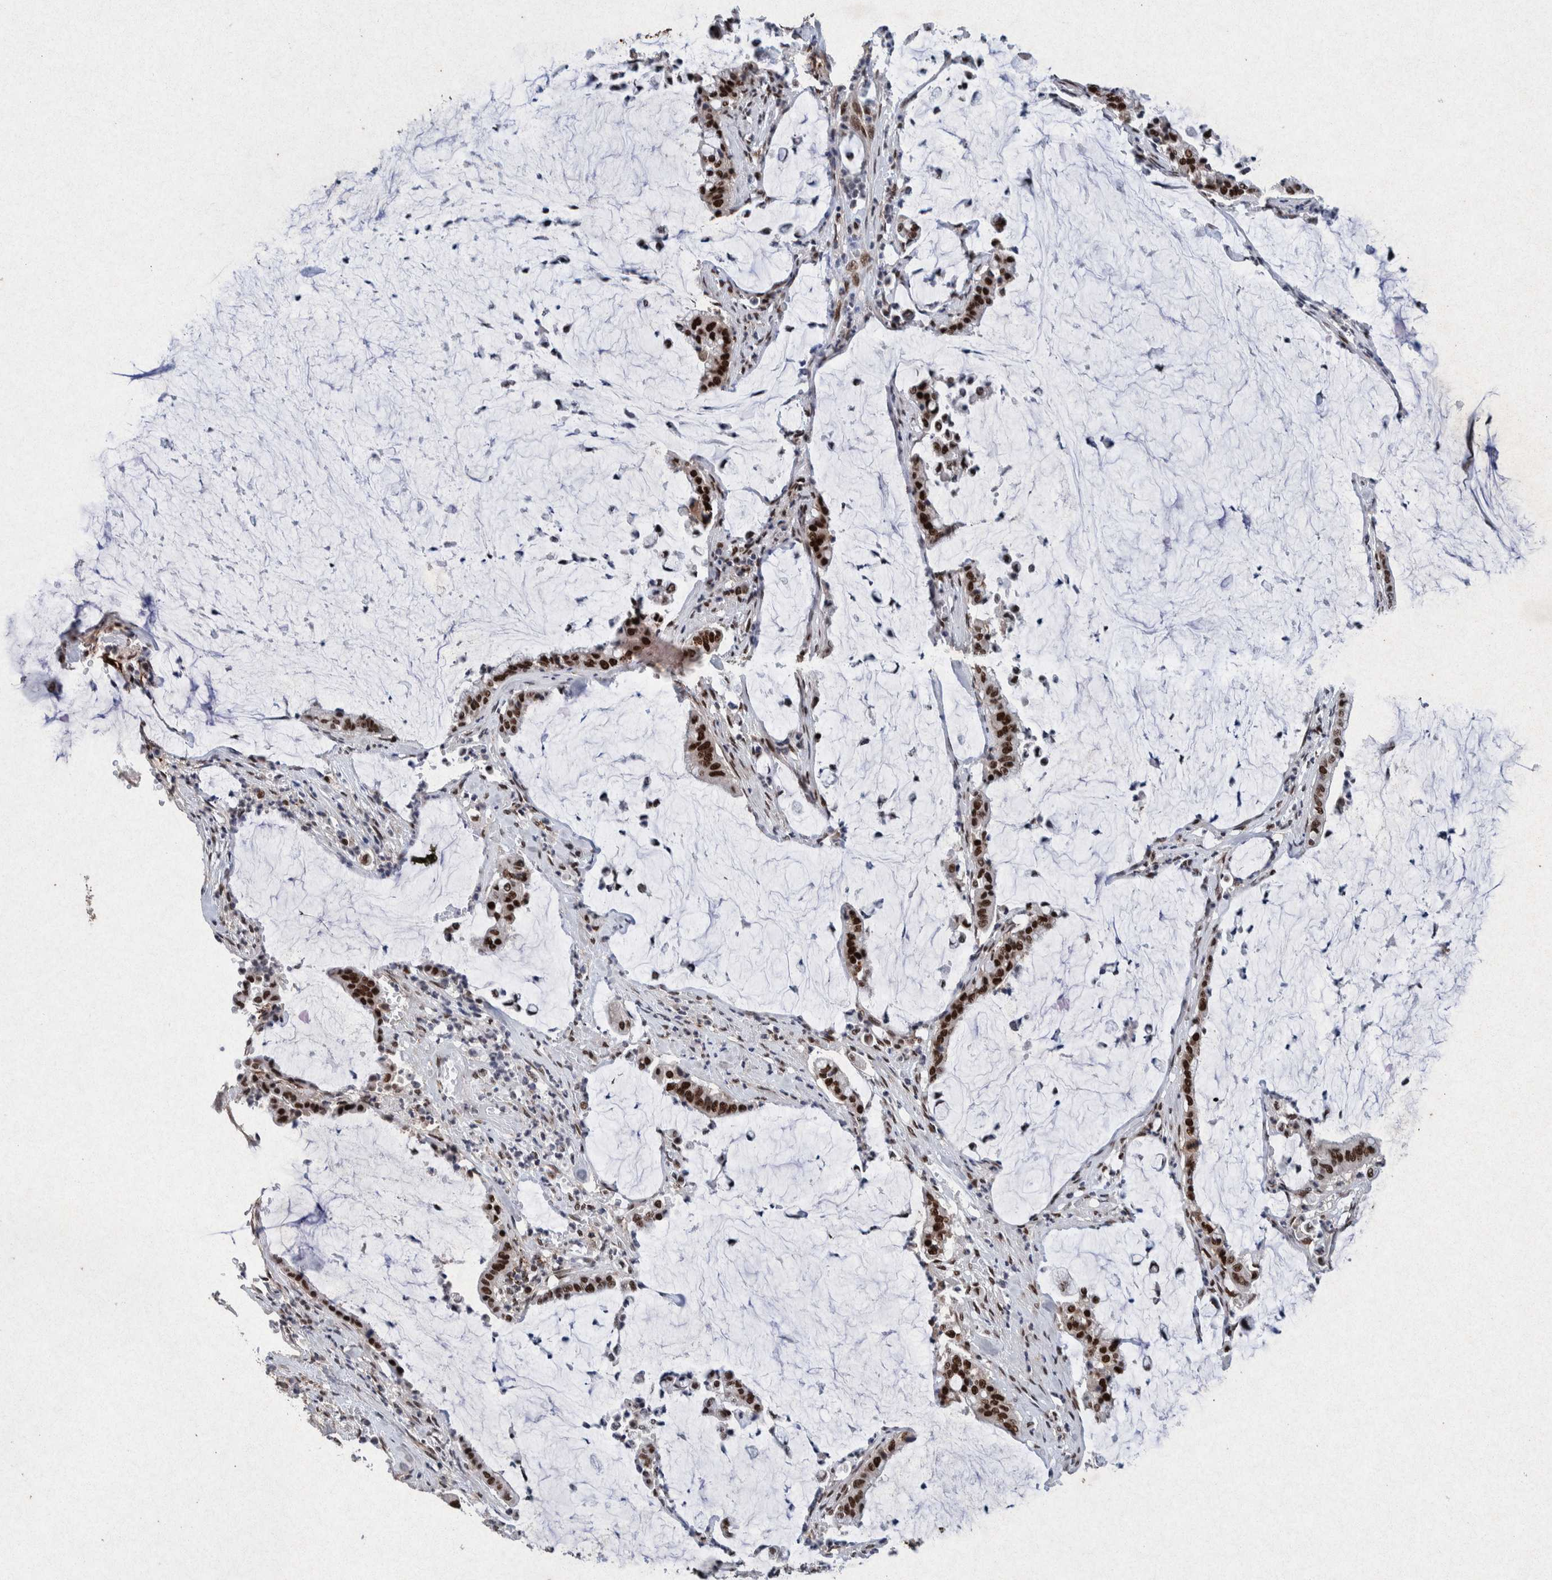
{"staining": {"intensity": "strong", "quantity": ">75%", "location": "nuclear"}, "tissue": "pancreatic cancer", "cell_type": "Tumor cells", "image_type": "cancer", "snomed": [{"axis": "morphology", "description": "Adenocarcinoma, NOS"}, {"axis": "topography", "description": "Pancreas"}], "caption": "The image demonstrates immunohistochemical staining of pancreatic cancer. There is strong nuclear staining is appreciated in approximately >75% of tumor cells. The protein of interest is stained brown, and the nuclei are stained in blue (DAB (3,3'-diaminobenzidine) IHC with brightfield microscopy, high magnification).", "gene": "TAF10", "patient": {"sex": "male", "age": 41}}